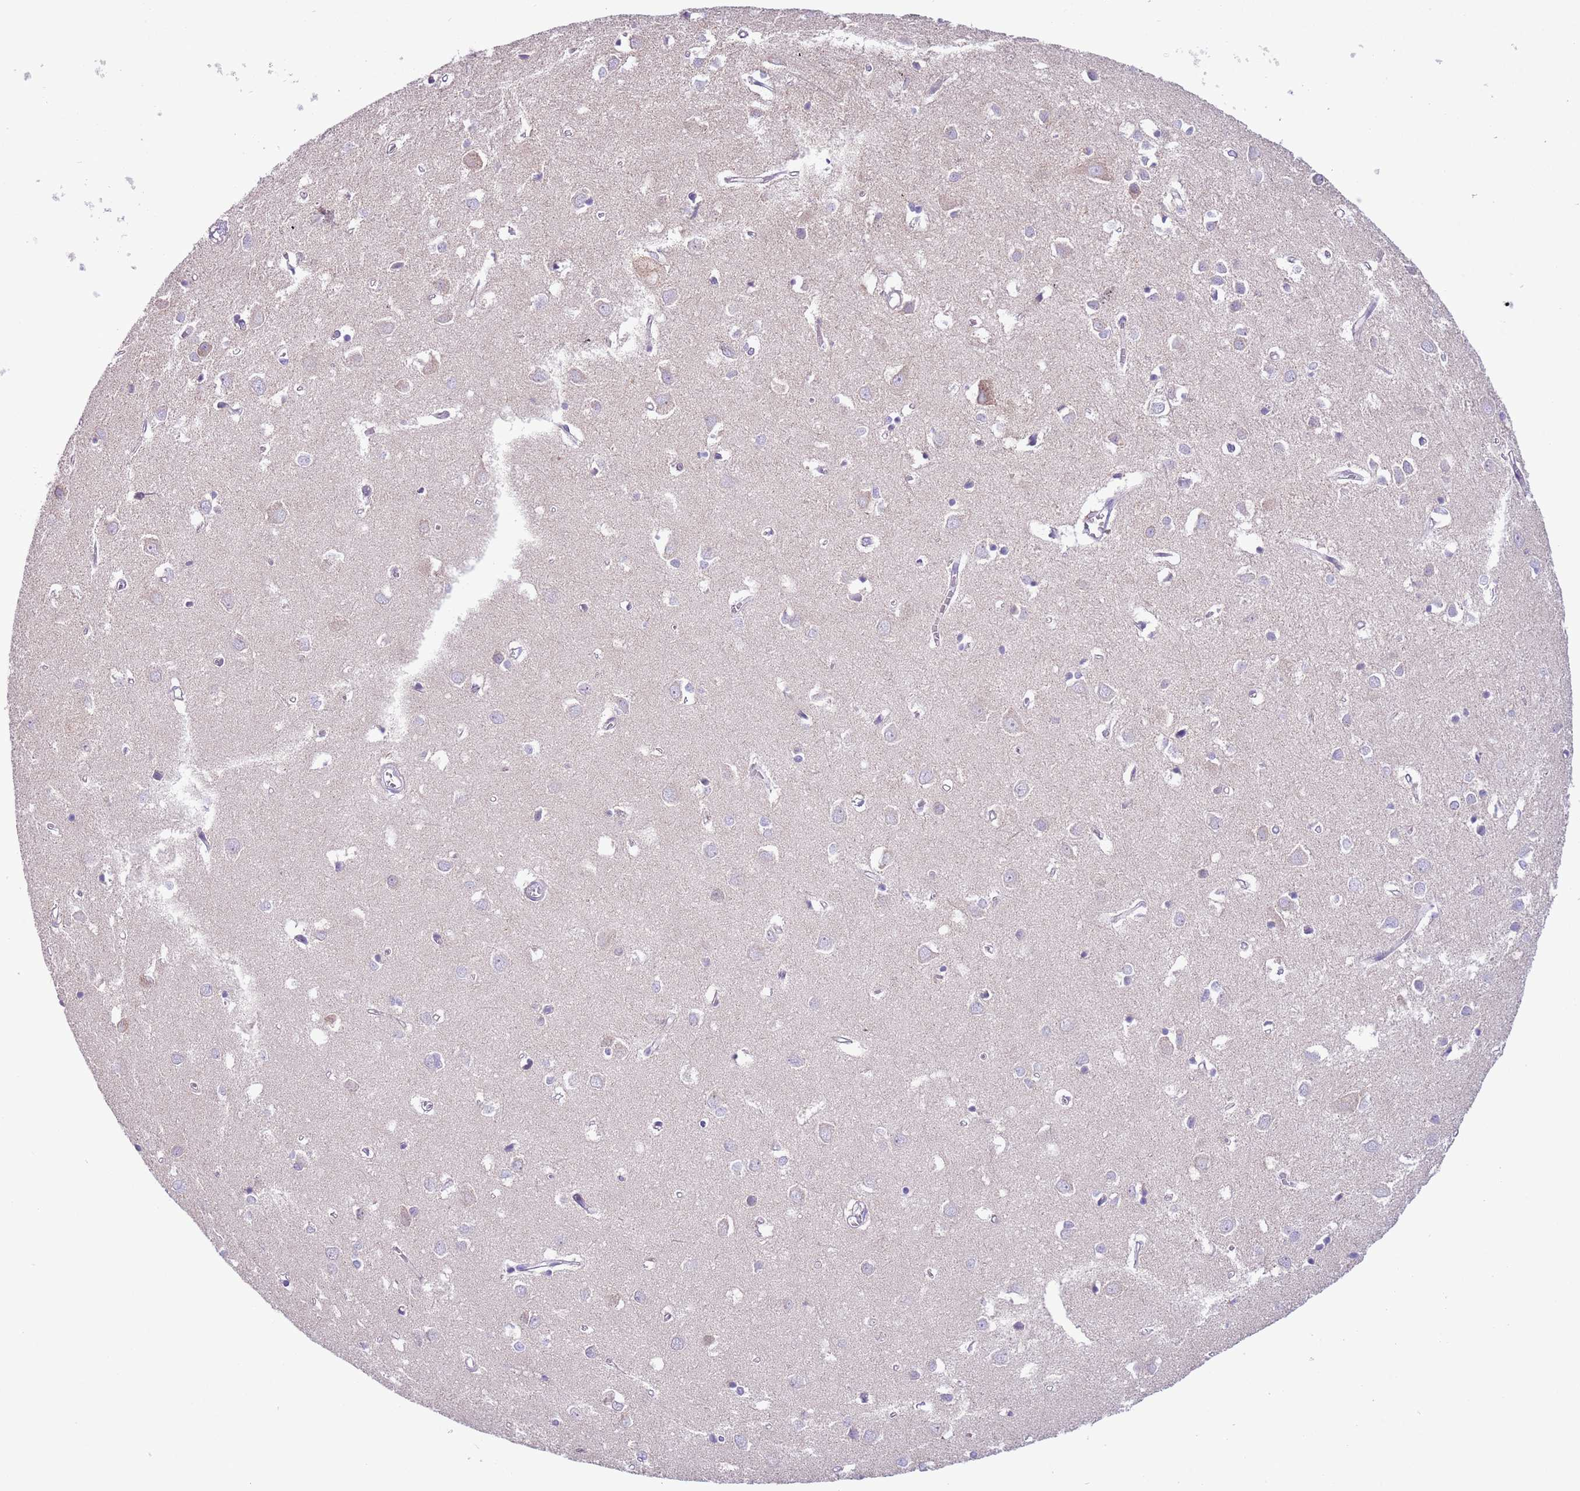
{"staining": {"intensity": "negative", "quantity": "none", "location": "none"}, "tissue": "cerebral cortex", "cell_type": "Endothelial cells", "image_type": "normal", "snomed": [{"axis": "morphology", "description": "Normal tissue, NOS"}, {"axis": "topography", "description": "Cerebral cortex"}], "caption": "Immunohistochemistry (IHC) micrograph of normal cerebral cortex stained for a protein (brown), which exhibits no staining in endothelial cells. The staining was performed using DAB (3,3'-diaminobenzidine) to visualize the protein expression in brown, while the nuclei were stained in blue with hematoxylin (Magnification: 20x).", "gene": "ZNF697", "patient": {"sex": "female", "age": 64}}